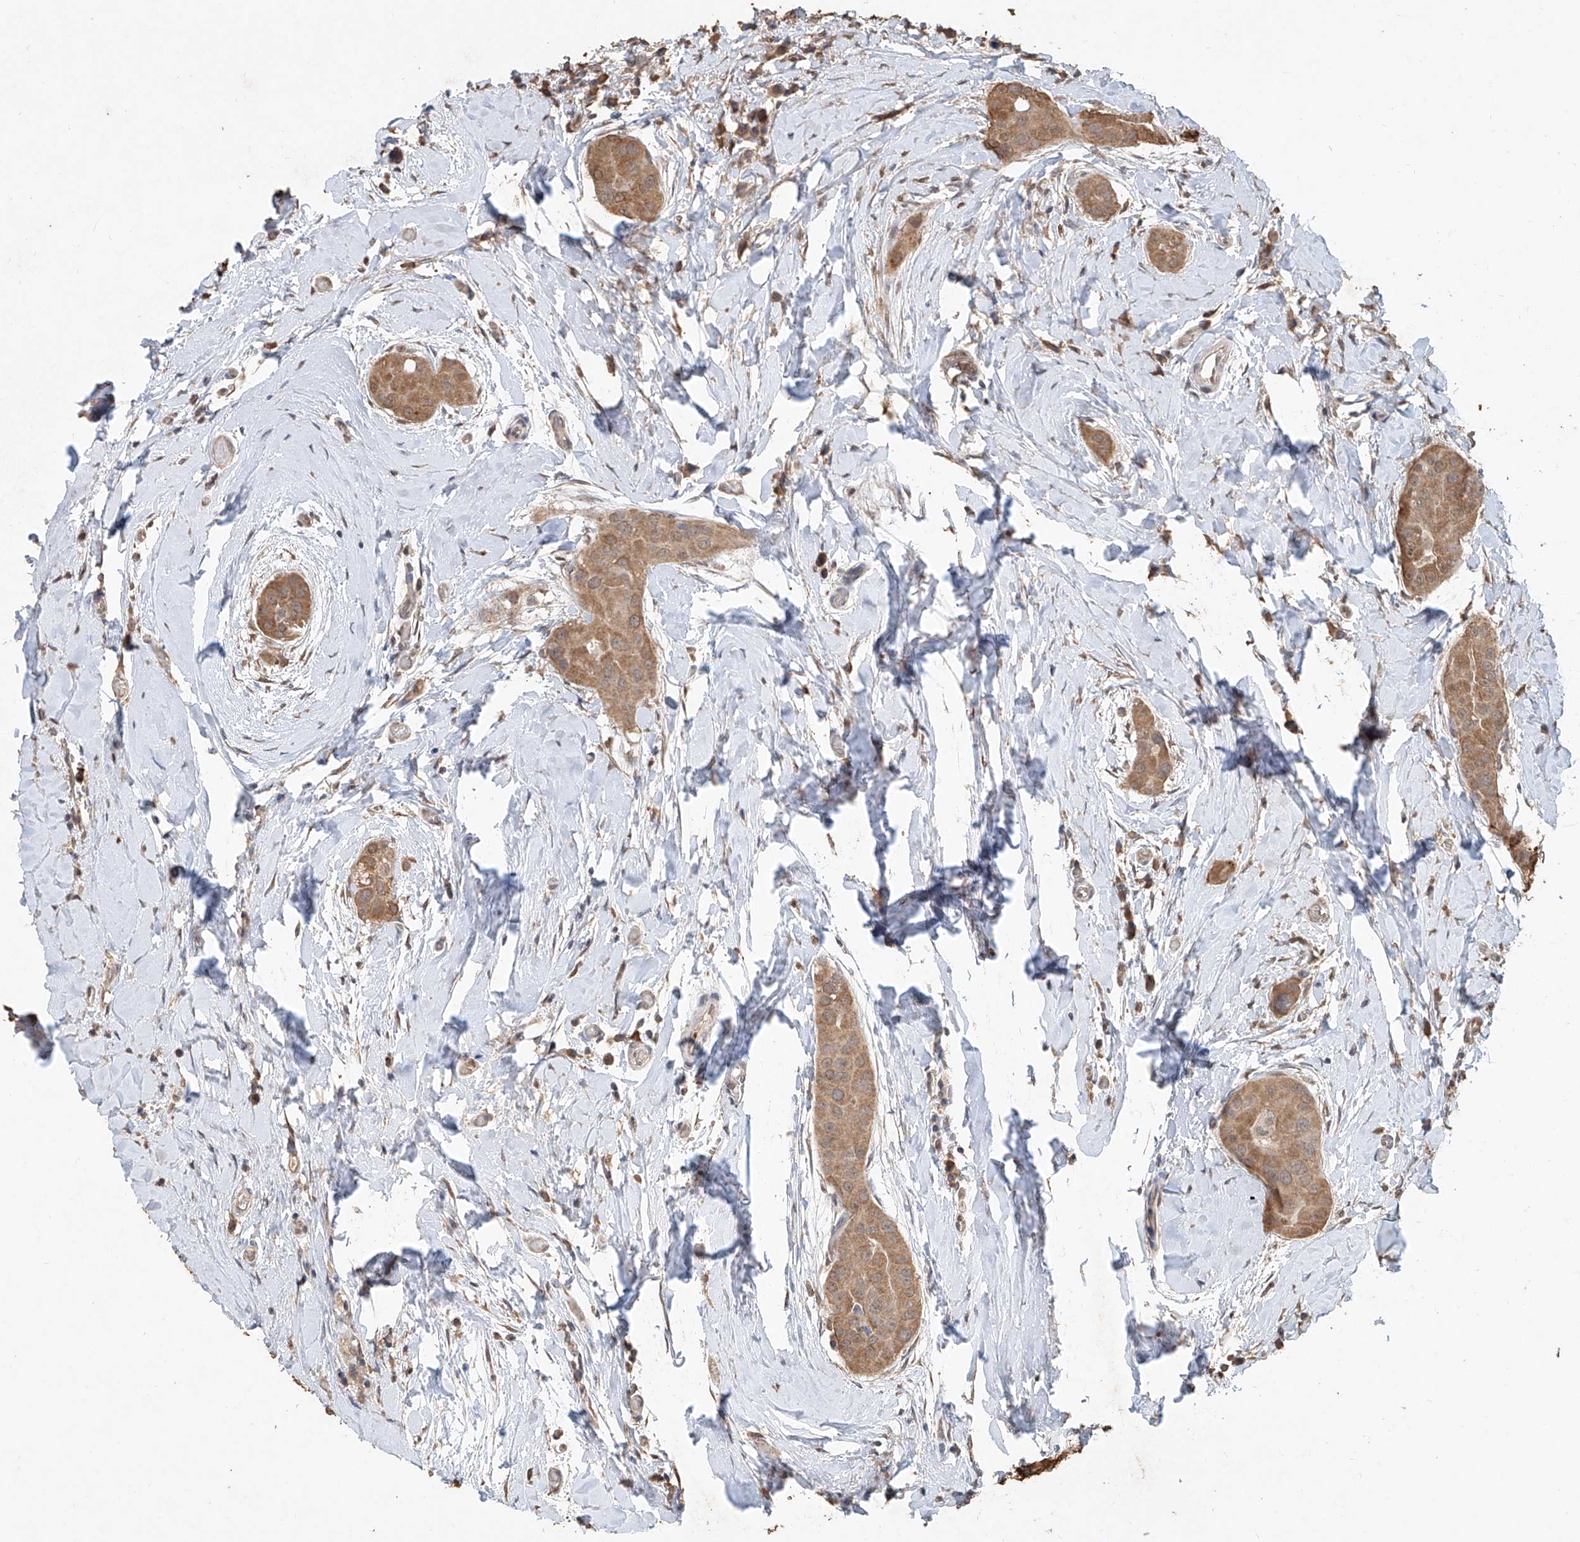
{"staining": {"intensity": "moderate", "quantity": ">75%", "location": "cytoplasmic/membranous"}, "tissue": "thyroid cancer", "cell_type": "Tumor cells", "image_type": "cancer", "snomed": [{"axis": "morphology", "description": "Papillary adenocarcinoma, NOS"}, {"axis": "topography", "description": "Thyroid gland"}], "caption": "Immunohistochemical staining of papillary adenocarcinoma (thyroid) demonstrates medium levels of moderate cytoplasmic/membranous protein positivity in approximately >75% of tumor cells.", "gene": "ELOVL1", "patient": {"sex": "male", "age": 33}}